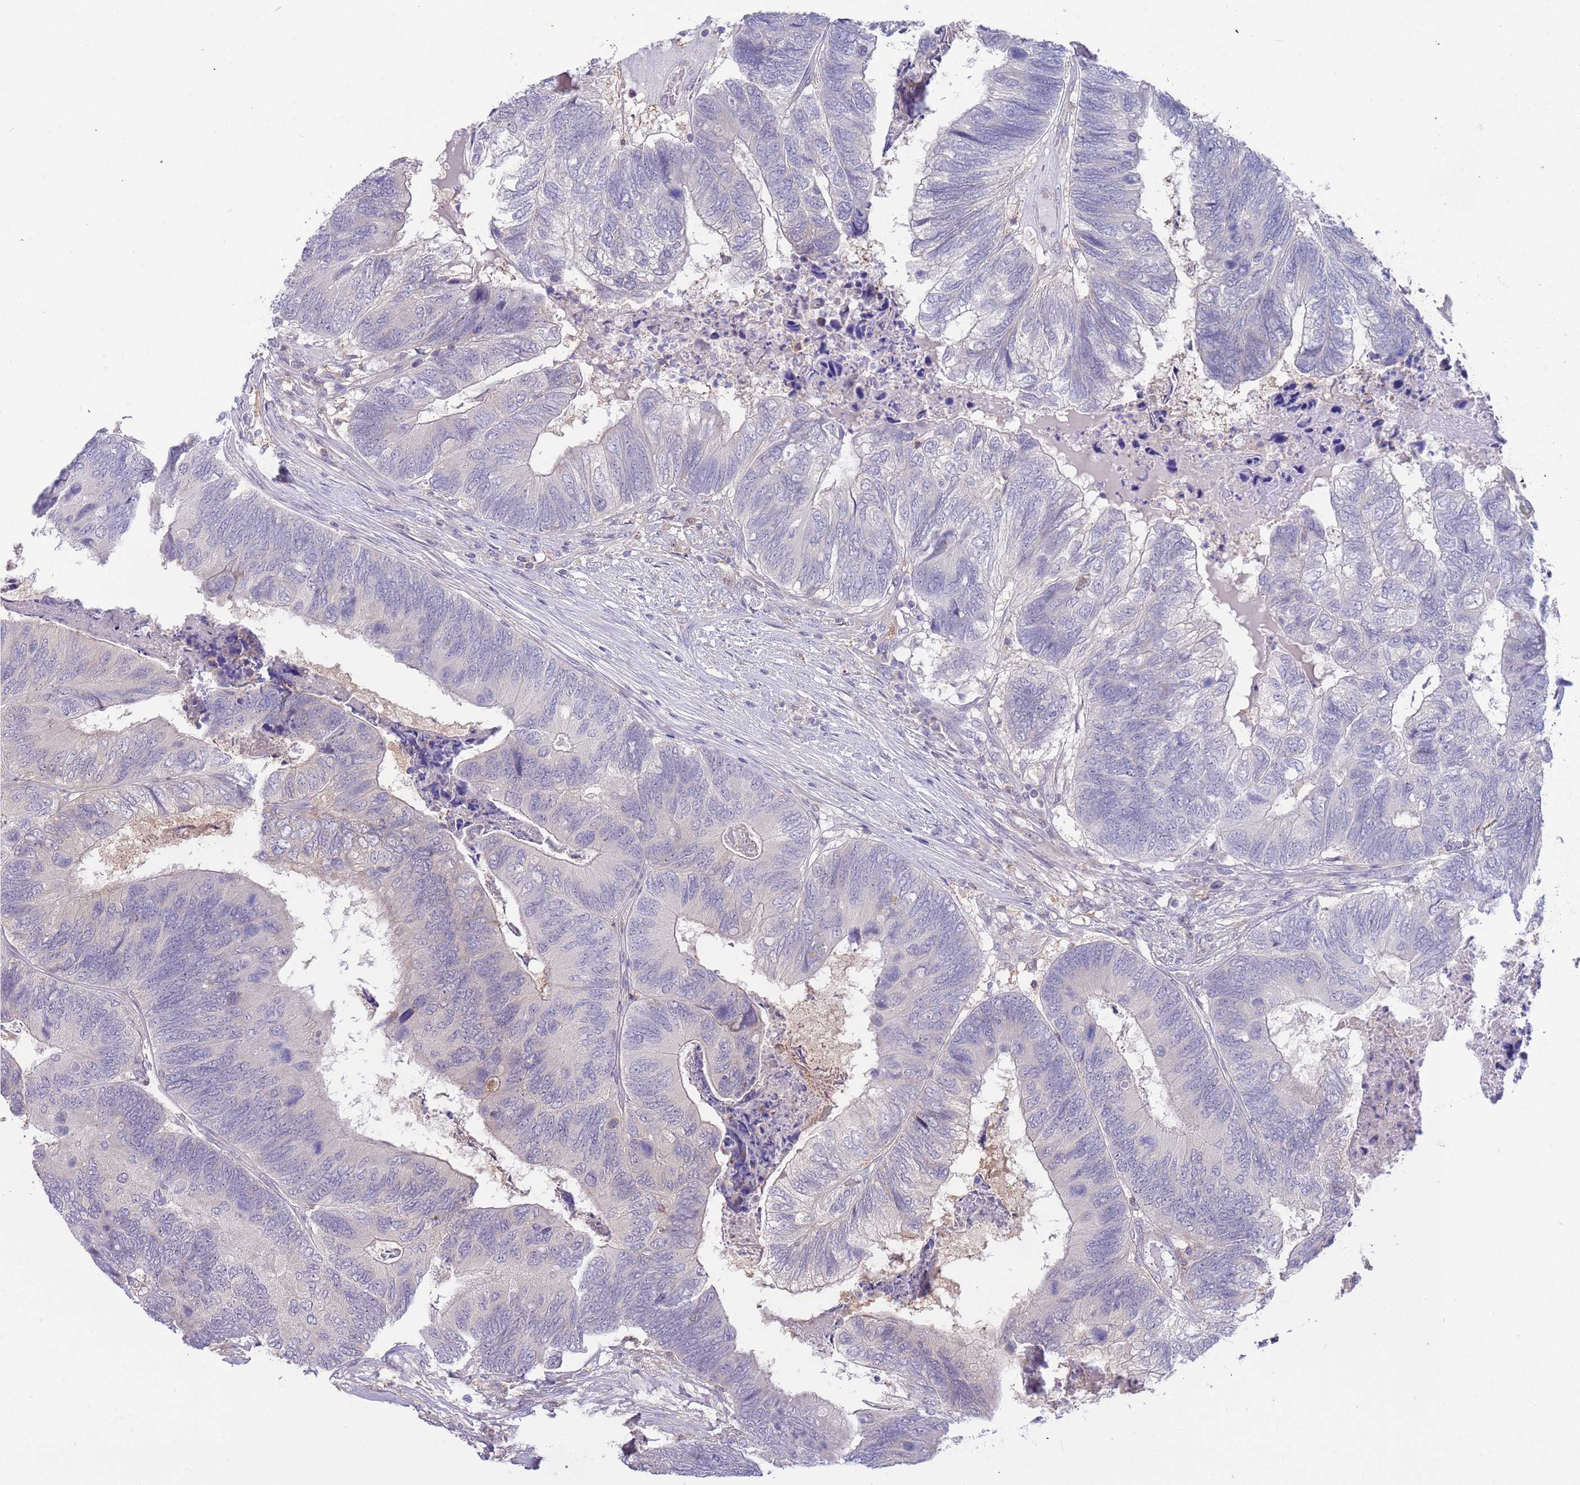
{"staining": {"intensity": "negative", "quantity": "none", "location": "none"}, "tissue": "colorectal cancer", "cell_type": "Tumor cells", "image_type": "cancer", "snomed": [{"axis": "morphology", "description": "Adenocarcinoma, NOS"}, {"axis": "topography", "description": "Colon"}], "caption": "An image of human colorectal cancer (adenocarcinoma) is negative for staining in tumor cells. (DAB immunohistochemistry (IHC), high magnification).", "gene": "AP5S1", "patient": {"sex": "female", "age": 67}}